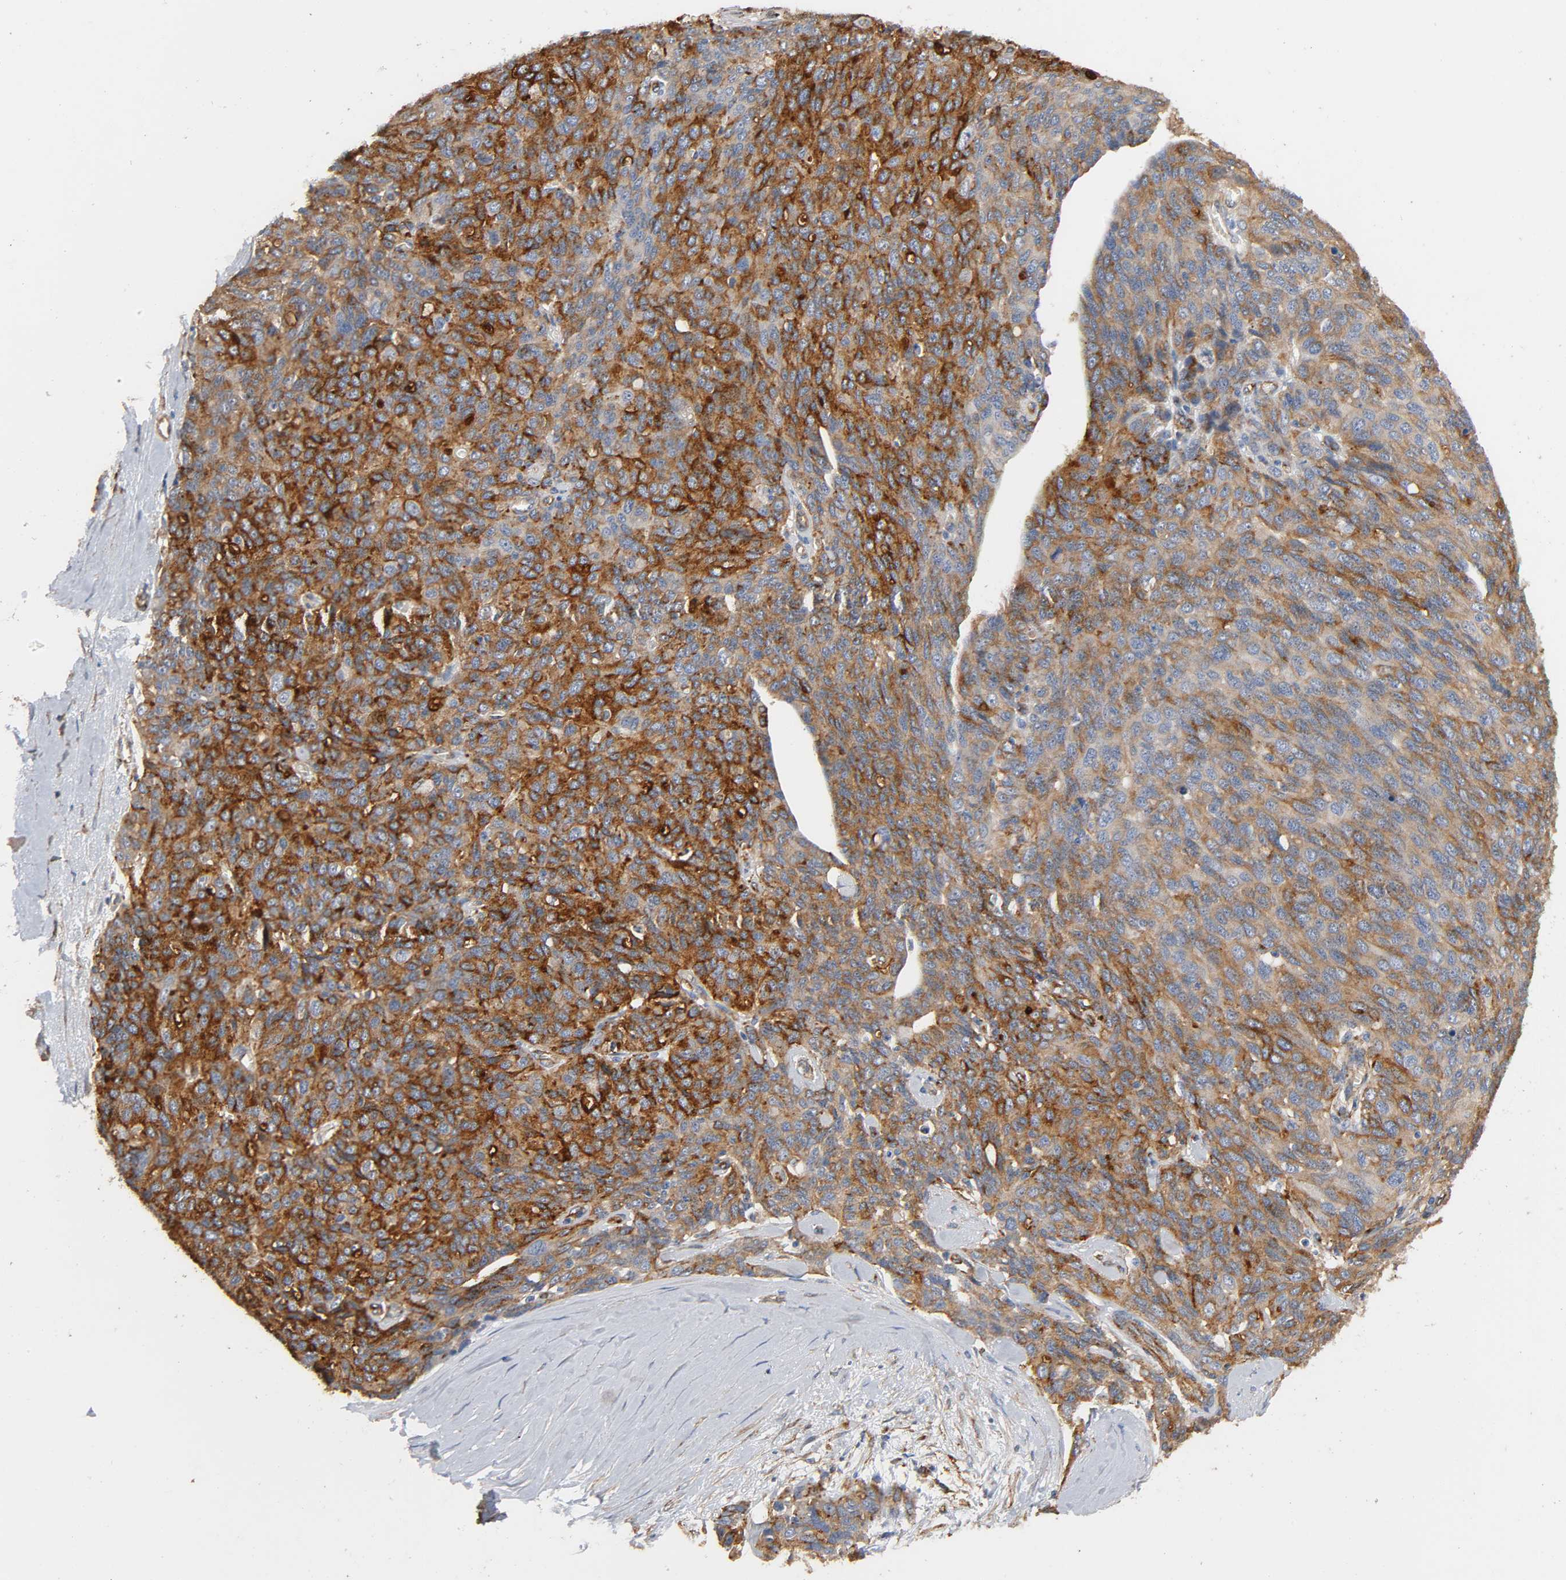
{"staining": {"intensity": "strong", "quantity": "25%-75%", "location": "cytoplasmic/membranous"}, "tissue": "ovarian cancer", "cell_type": "Tumor cells", "image_type": "cancer", "snomed": [{"axis": "morphology", "description": "Carcinoma, endometroid"}, {"axis": "topography", "description": "Ovary"}], "caption": "A high-resolution histopathology image shows immunohistochemistry staining of ovarian endometroid carcinoma, which shows strong cytoplasmic/membranous staining in approximately 25%-75% of tumor cells.", "gene": "IFITM3", "patient": {"sex": "female", "age": 60}}